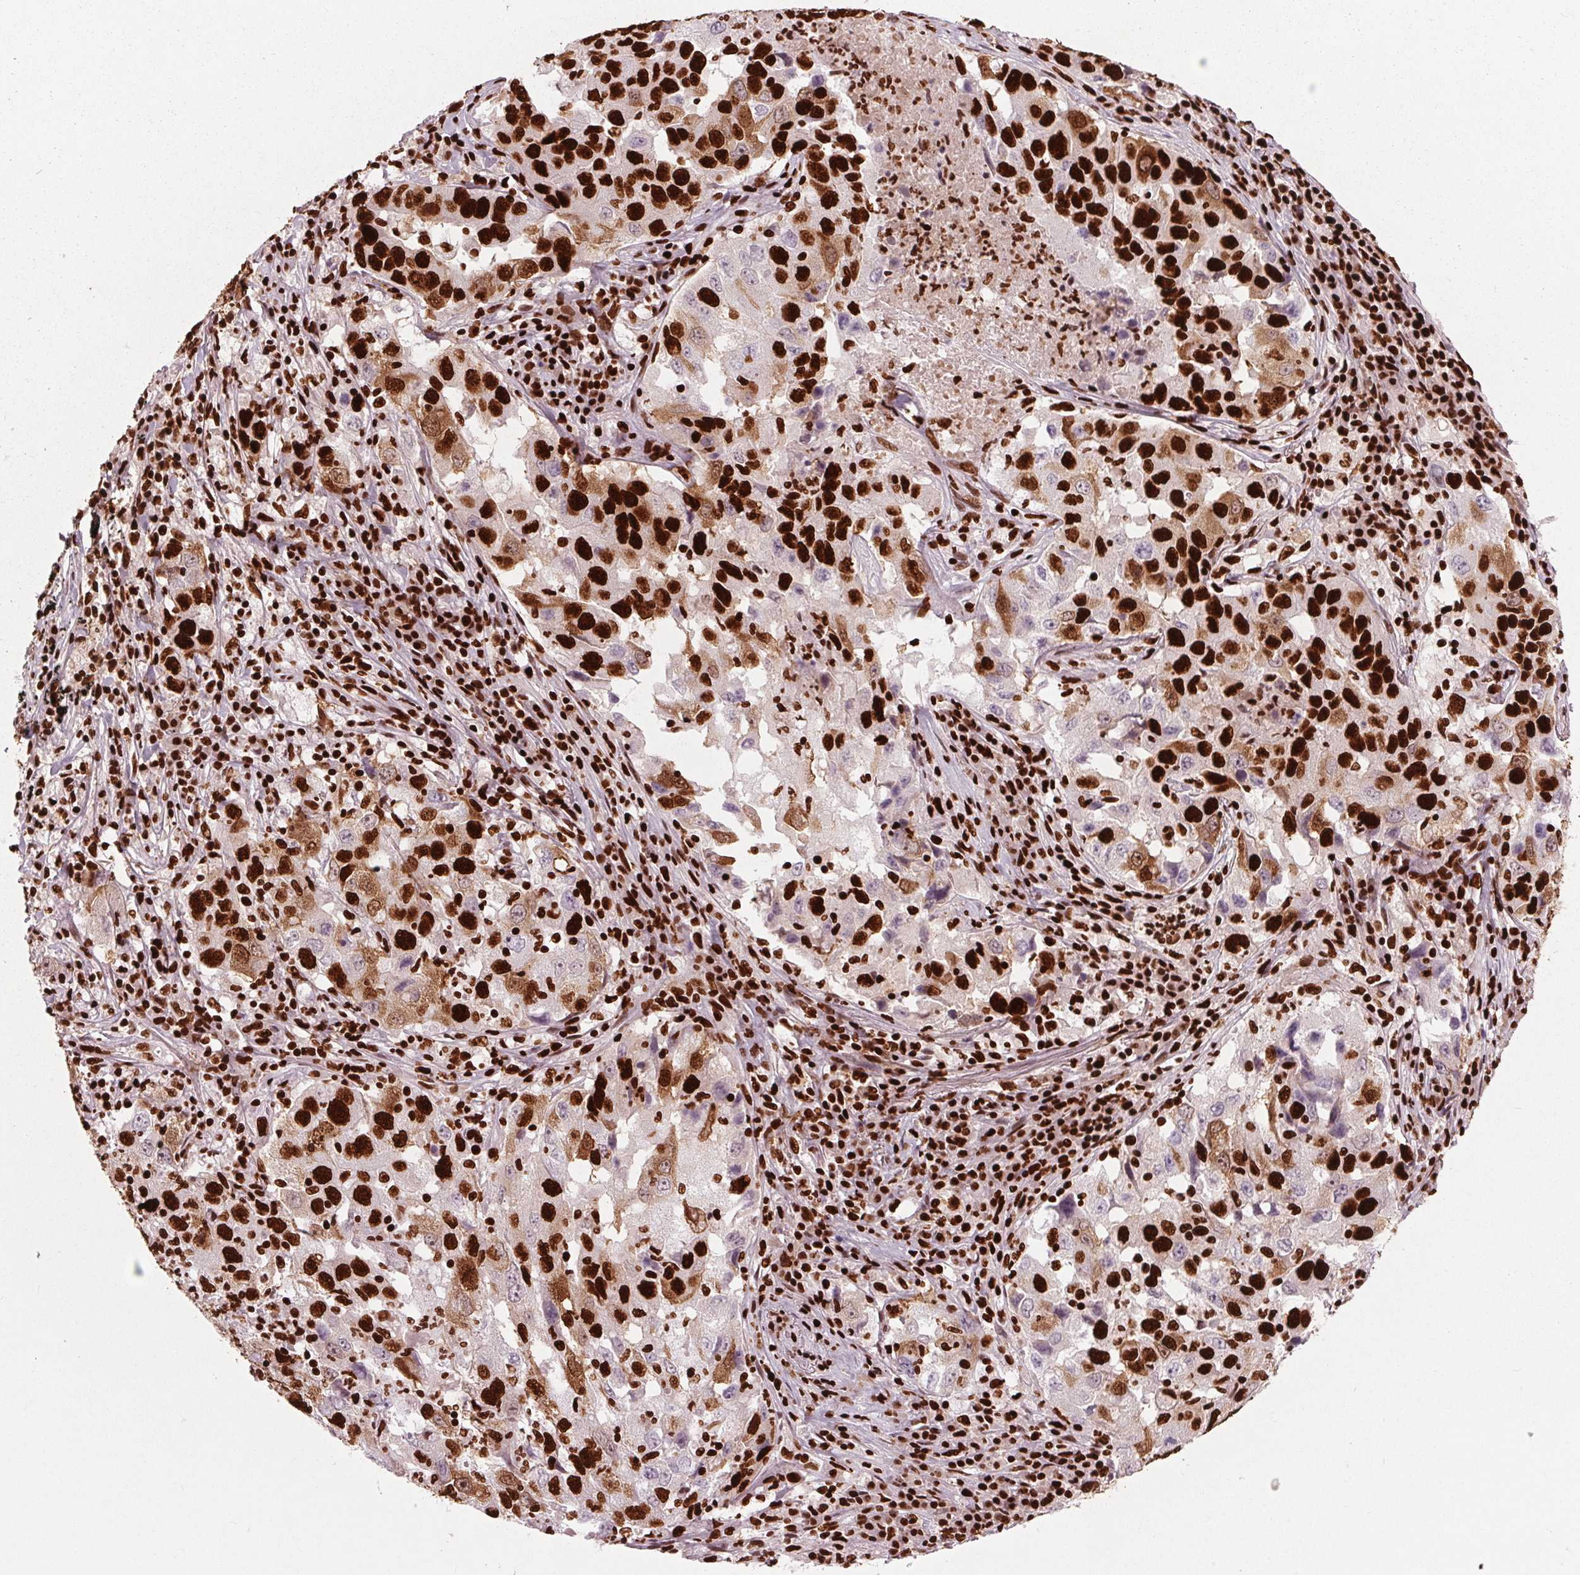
{"staining": {"intensity": "strong", "quantity": "25%-75%", "location": "nuclear"}, "tissue": "lung cancer", "cell_type": "Tumor cells", "image_type": "cancer", "snomed": [{"axis": "morphology", "description": "Adenocarcinoma, NOS"}, {"axis": "topography", "description": "Lung"}], "caption": "The photomicrograph shows a brown stain indicating the presence of a protein in the nuclear of tumor cells in lung cancer (adenocarcinoma).", "gene": "BRD4", "patient": {"sex": "male", "age": 73}}